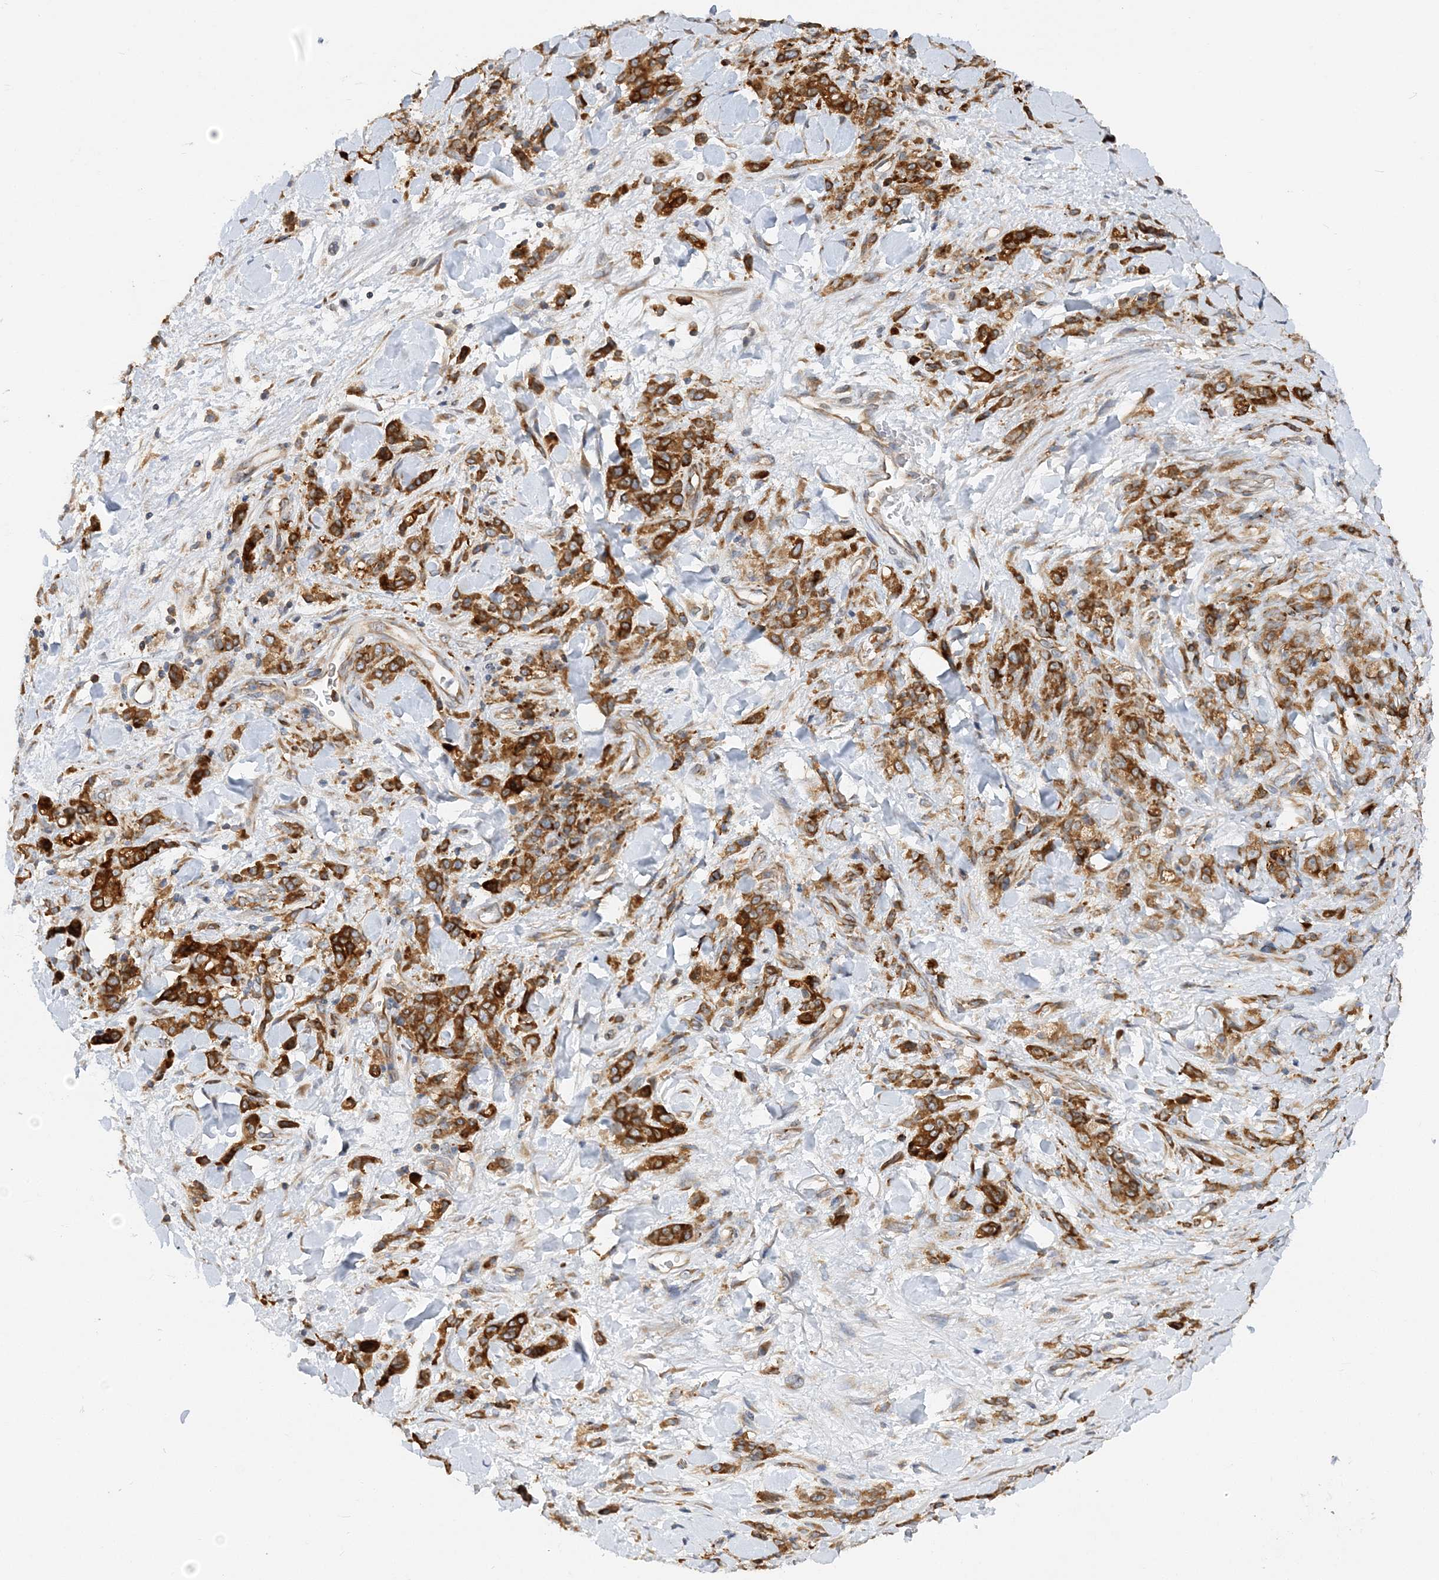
{"staining": {"intensity": "strong", "quantity": ">75%", "location": "cytoplasmic/membranous"}, "tissue": "stomach cancer", "cell_type": "Tumor cells", "image_type": "cancer", "snomed": [{"axis": "morphology", "description": "Normal tissue, NOS"}, {"axis": "morphology", "description": "Adenocarcinoma, NOS"}, {"axis": "topography", "description": "Stomach"}], "caption": "Human stomach cancer stained with a protein marker displays strong staining in tumor cells.", "gene": "LARP4B", "patient": {"sex": "male", "age": 82}}